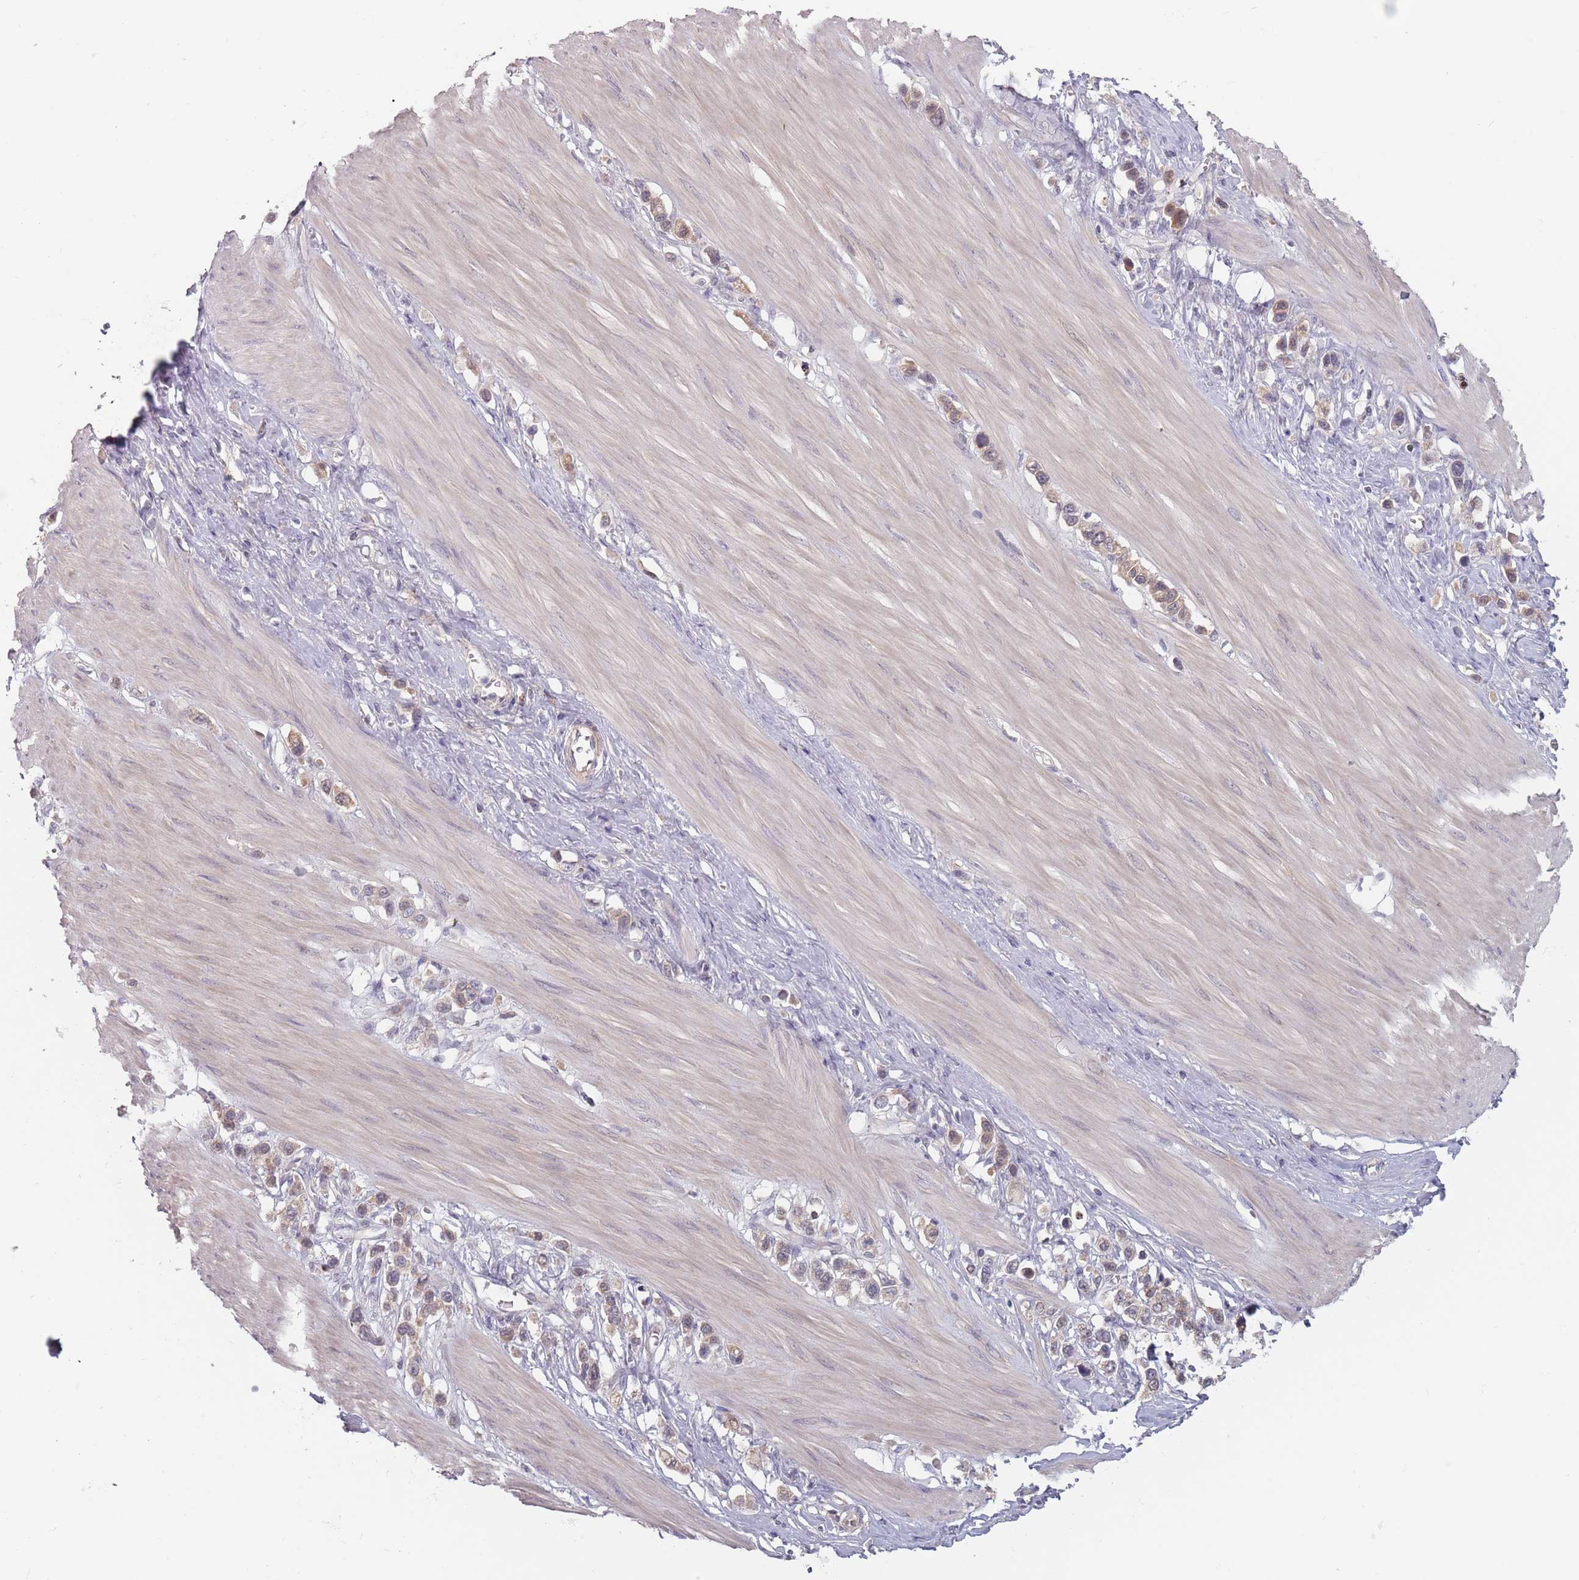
{"staining": {"intensity": "weak", "quantity": "25%-75%", "location": "cytoplasmic/membranous"}, "tissue": "stomach cancer", "cell_type": "Tumor cells", "image_type": "cancer", "snomed": [{"axis": "morphology", "description": "Adenocarcinoma, NOS"}, {"axis": "topography", "description": "Stomach"}], "caption": "About 25%-75% of tumor cells in stomach cancer (adenocarcinoma) show weak cytoplasmic/membranous protein positivity as visualized by brown immunohistochemical staining.", "gene": "NAXE", "patient": {"sex": "female", "age": 65}}